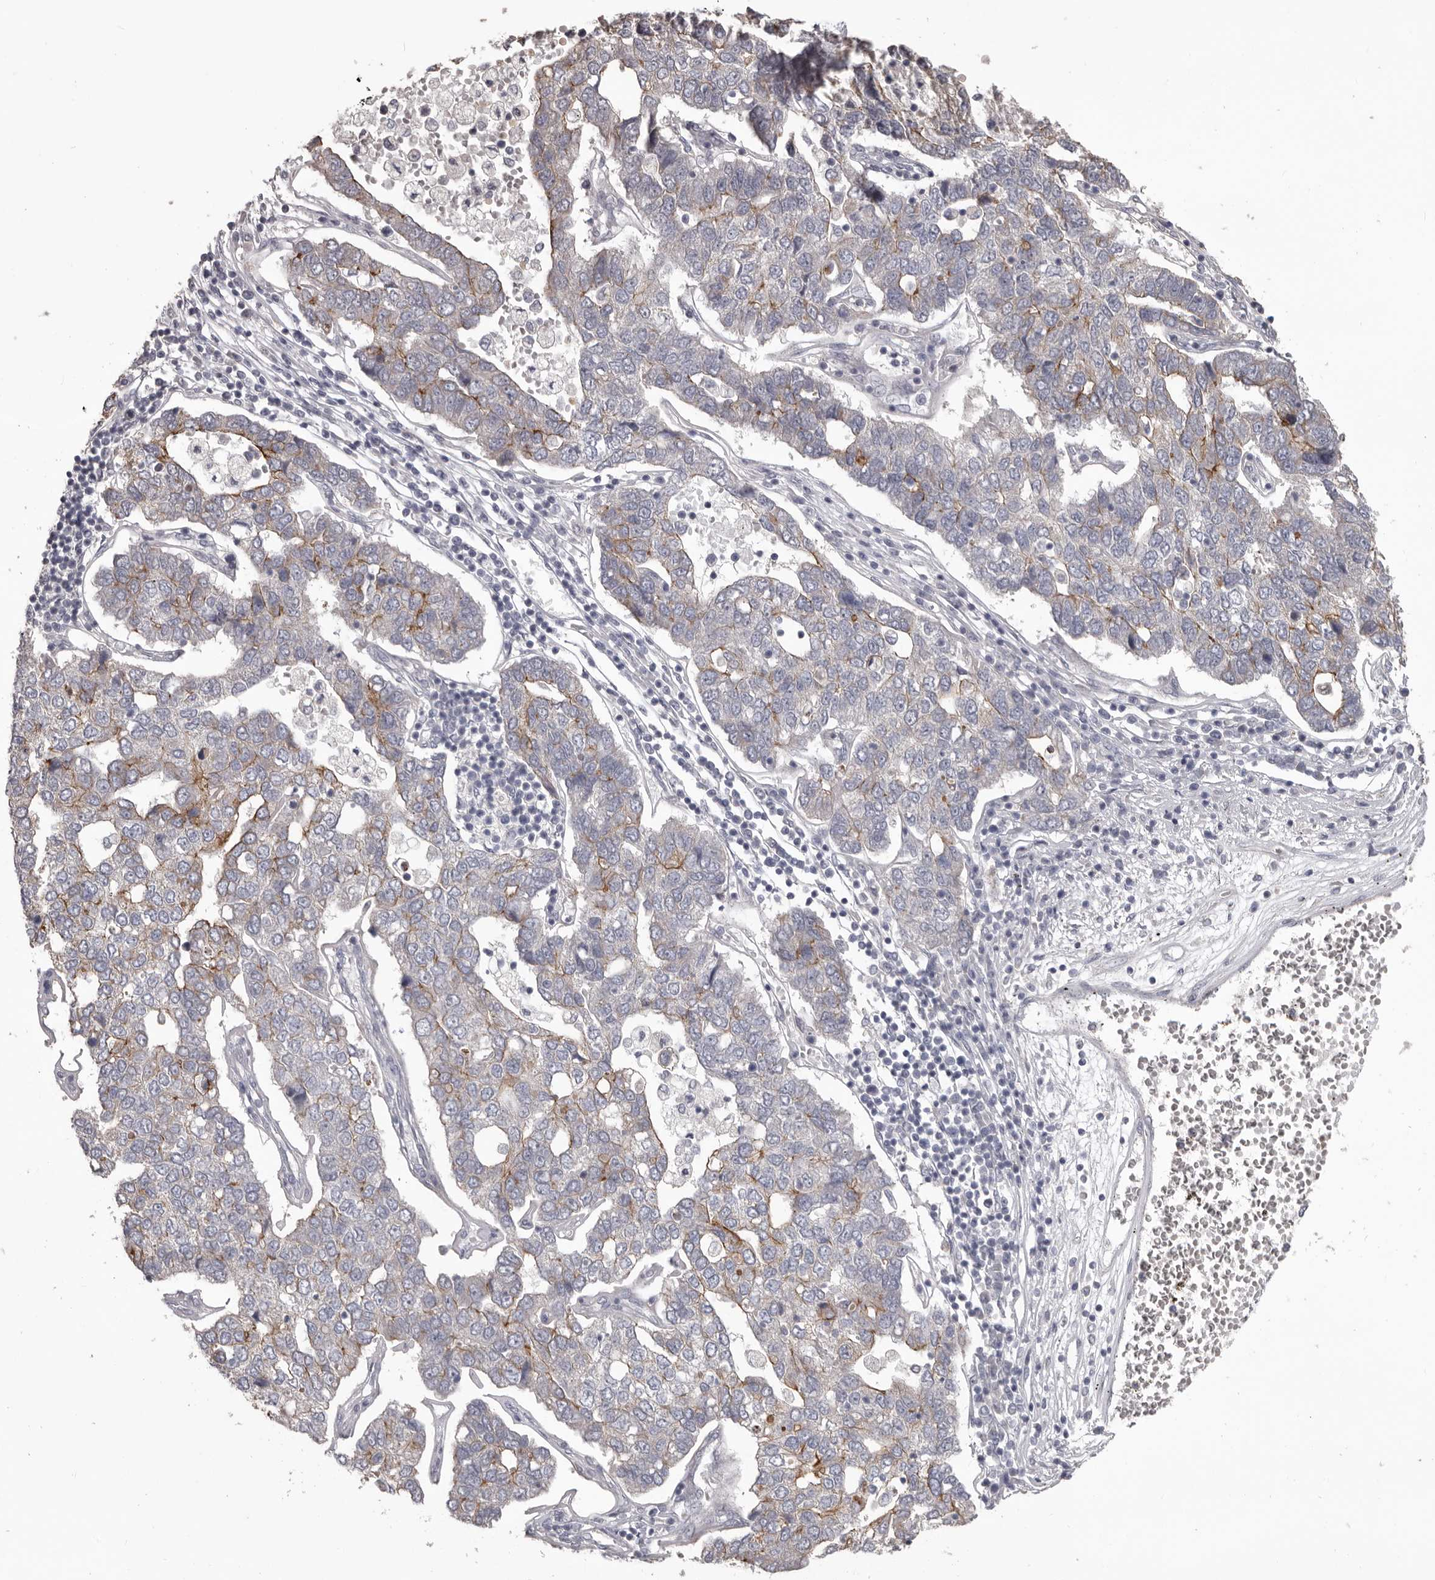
{"staining": {"intensity": "moderate", "quantity": "<25%", "location": "cytoplasmic/membranous"}, "tissue": "pancreatic cancer", "cell_type": "Tumor cells", "image_type": "cancer", "snomed": [{"axis": "morphology", "description": "Adenocarcinoma, NOS"}, {"axis": "topography", "description": "Pancreas"}], "caption": "A photomicrograph of human pancreatic cancer (adenocarcinoma) stained for a protein displays moderate cytoplasmic/membranous brown staining in tumor cells.", "gene": "LPAR6", "patient": {"sex": "female", "age": 61}}